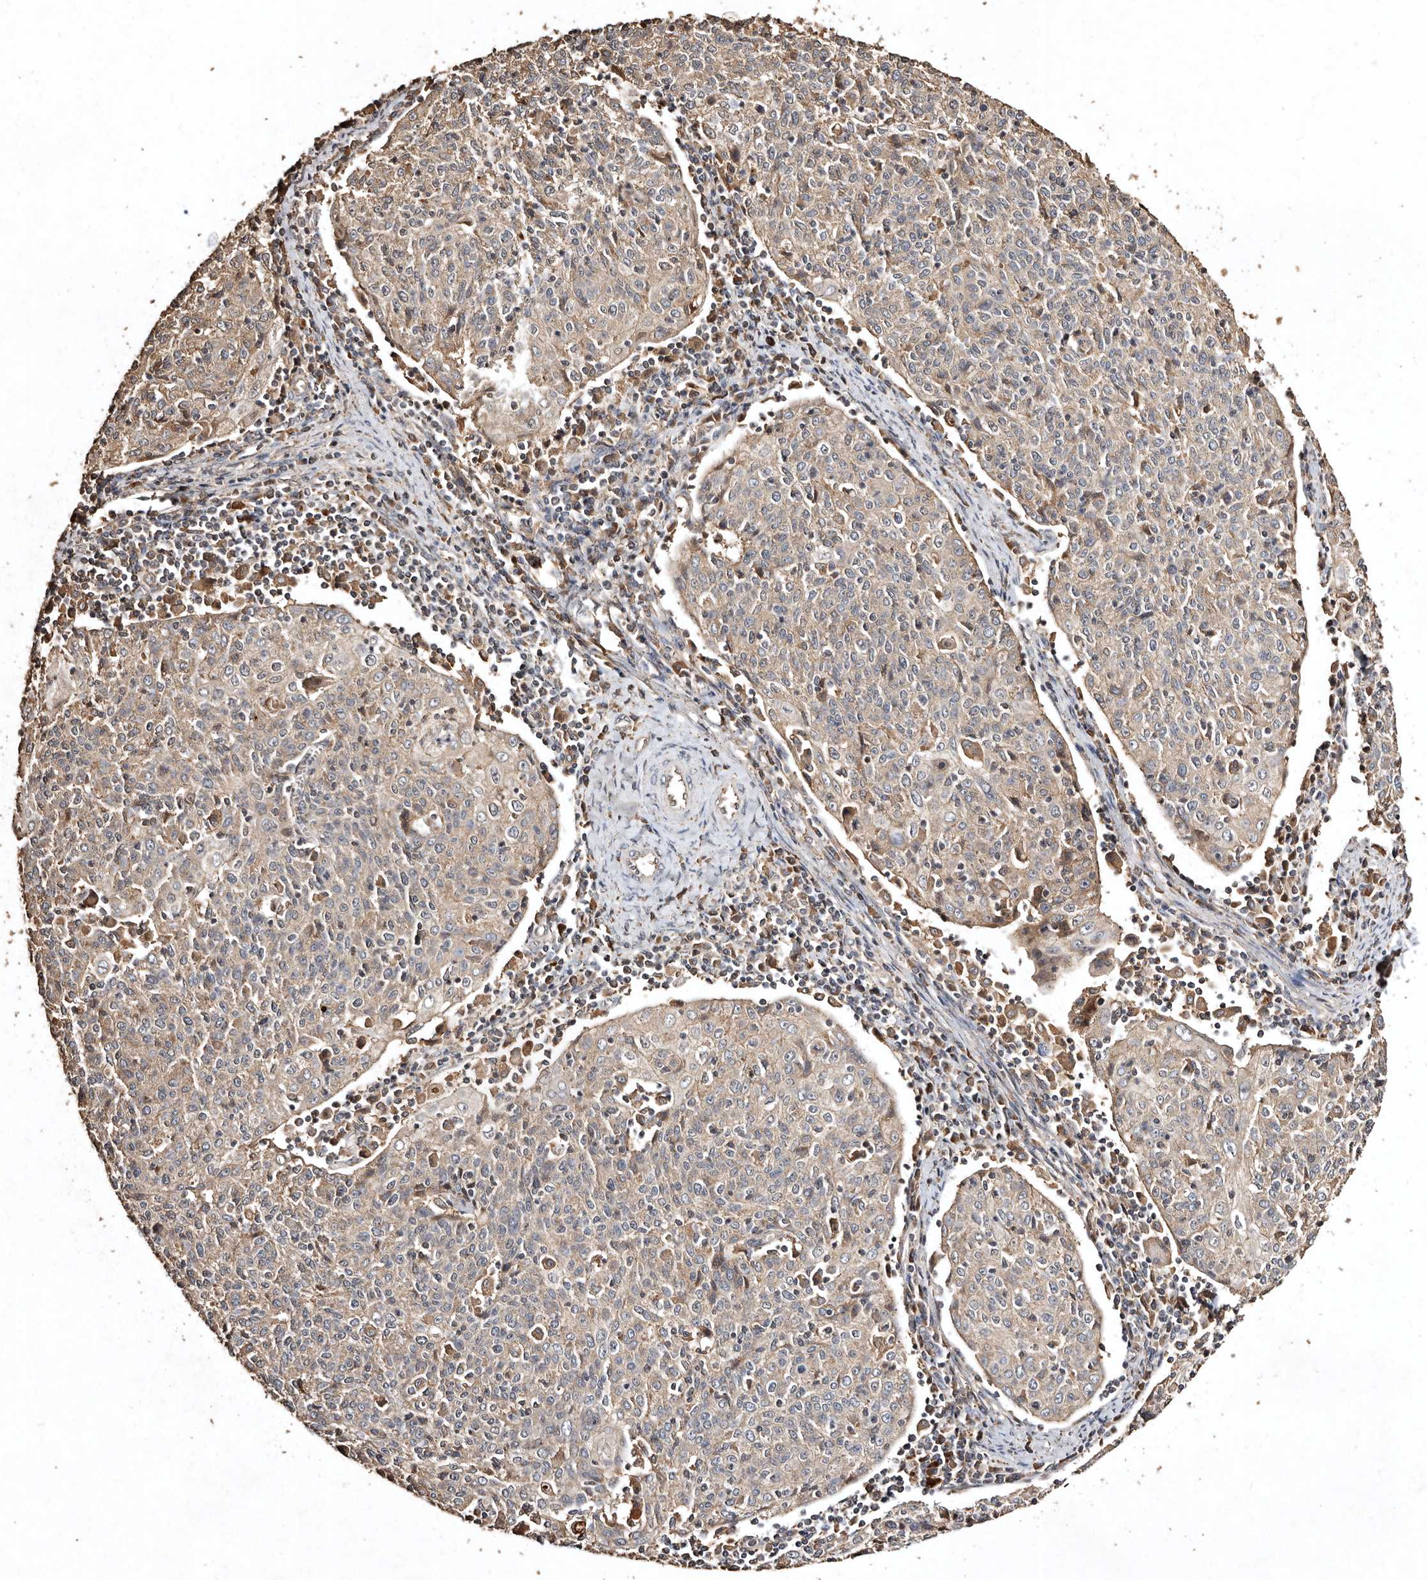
{"staining": {"intensity": "weak", "quantity": ">75%", "location": "cytoplasmic/membranous"}, "tissue": "cervical cancer", "cell_type": "Tumor cells", "image_type": "cancer", "snomed": [{"axis": "morphology", "description": "Squamous cell carcinoma, NOS"}, {"axis": "topography", "description": "Cervix"}], "caption": "This is an image of immunohistochemistry staining of cervical cancer, which shows weak positivity in the cytoplasmic/membranous of tumor cells.", "gene": "FARS2", "patient": {"sex": "female", "age": 48}}